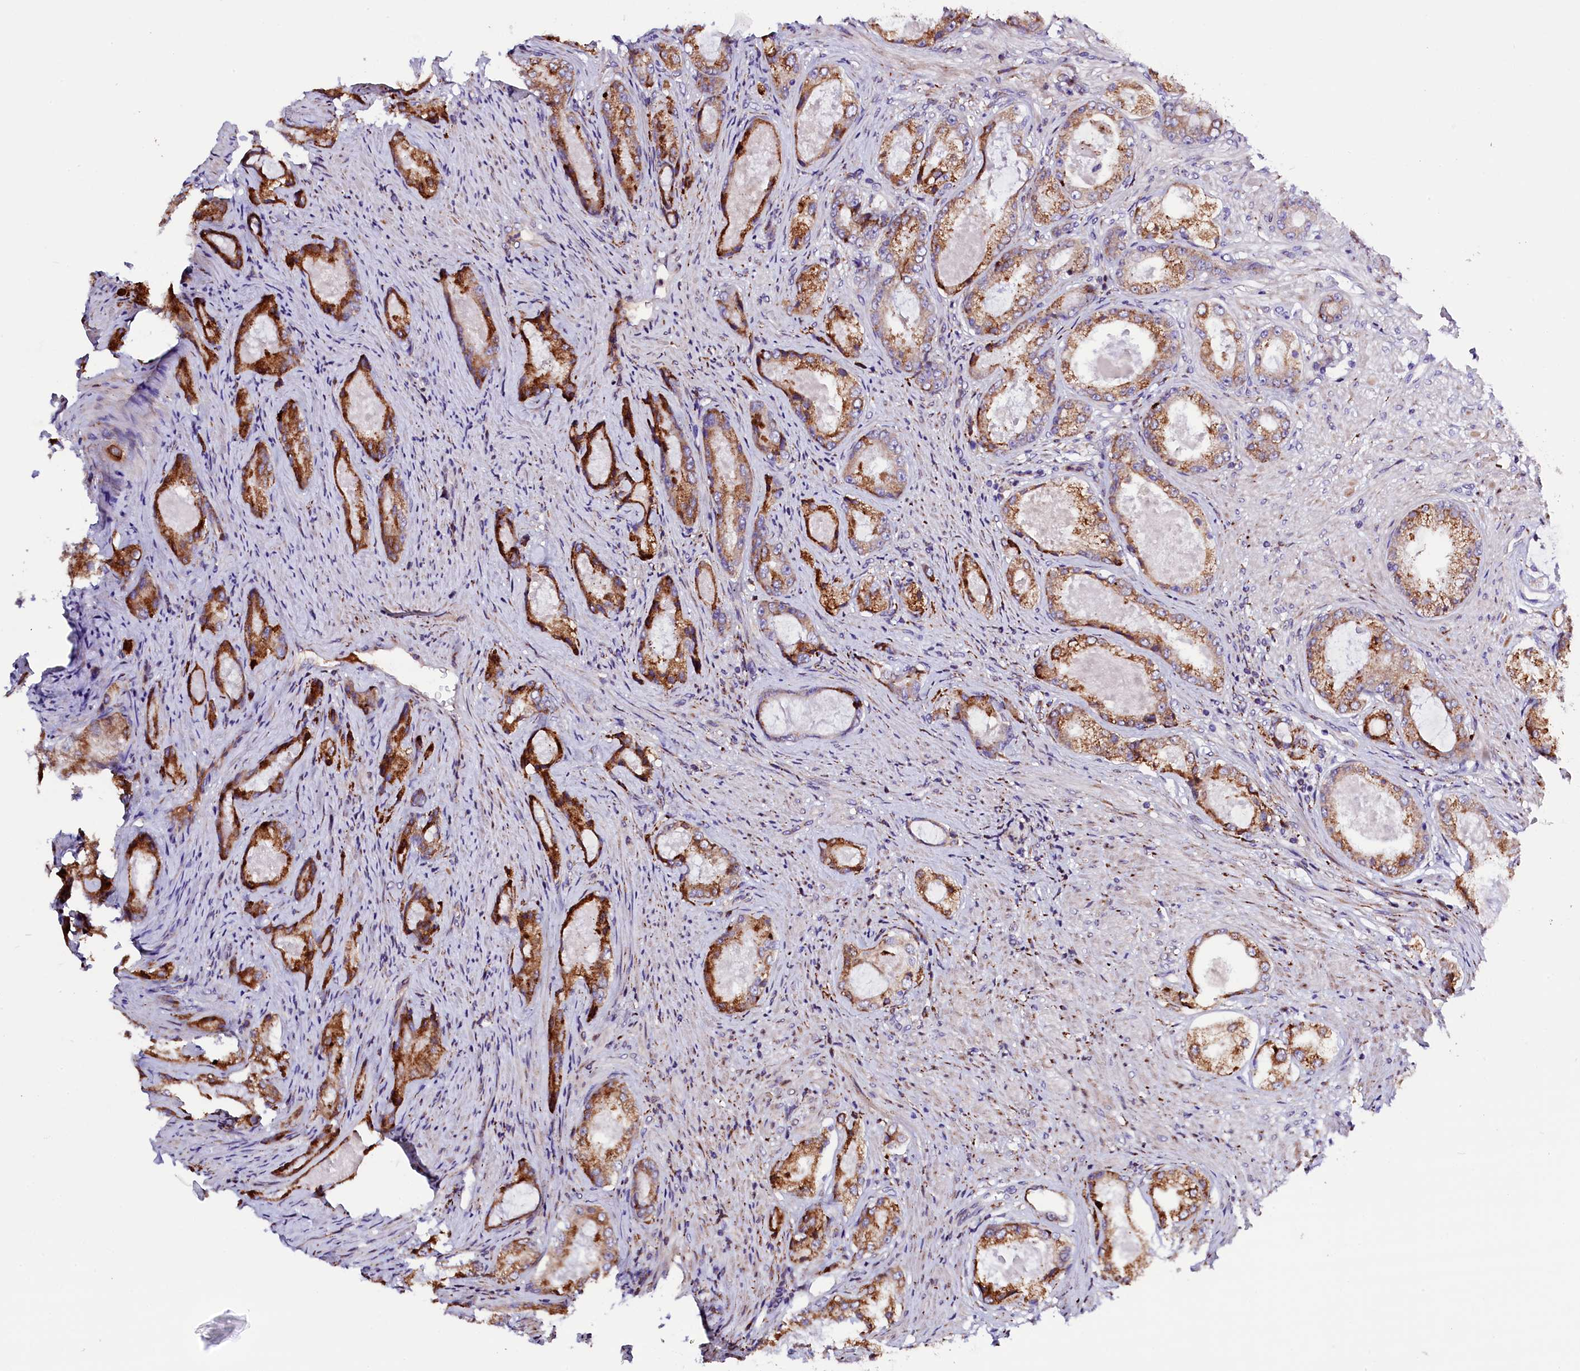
{"staining": {"intensity": "strong", "quantity": "25%-75%", "location": "cytoplasmic/membranous"}, "tissue": "prostate cancer", "cell_type": "Tumor cells", "image_type": "cancer", "snomed": [{"axis": "morphology", "description": "Adenocarcinoma, Low grade"}, {"axis": "topography", "description": "Prostate"}], "caption": "The photomicrograph exhibits immunohistochemical staining of prostate adenocarcinoma (low-grade). There is strong cytoplasmic/membranous staining is present in about 25%-75% of tumor cells.", "gene": "CMTR2", "patient": {"sex": "male", "age": 68}}